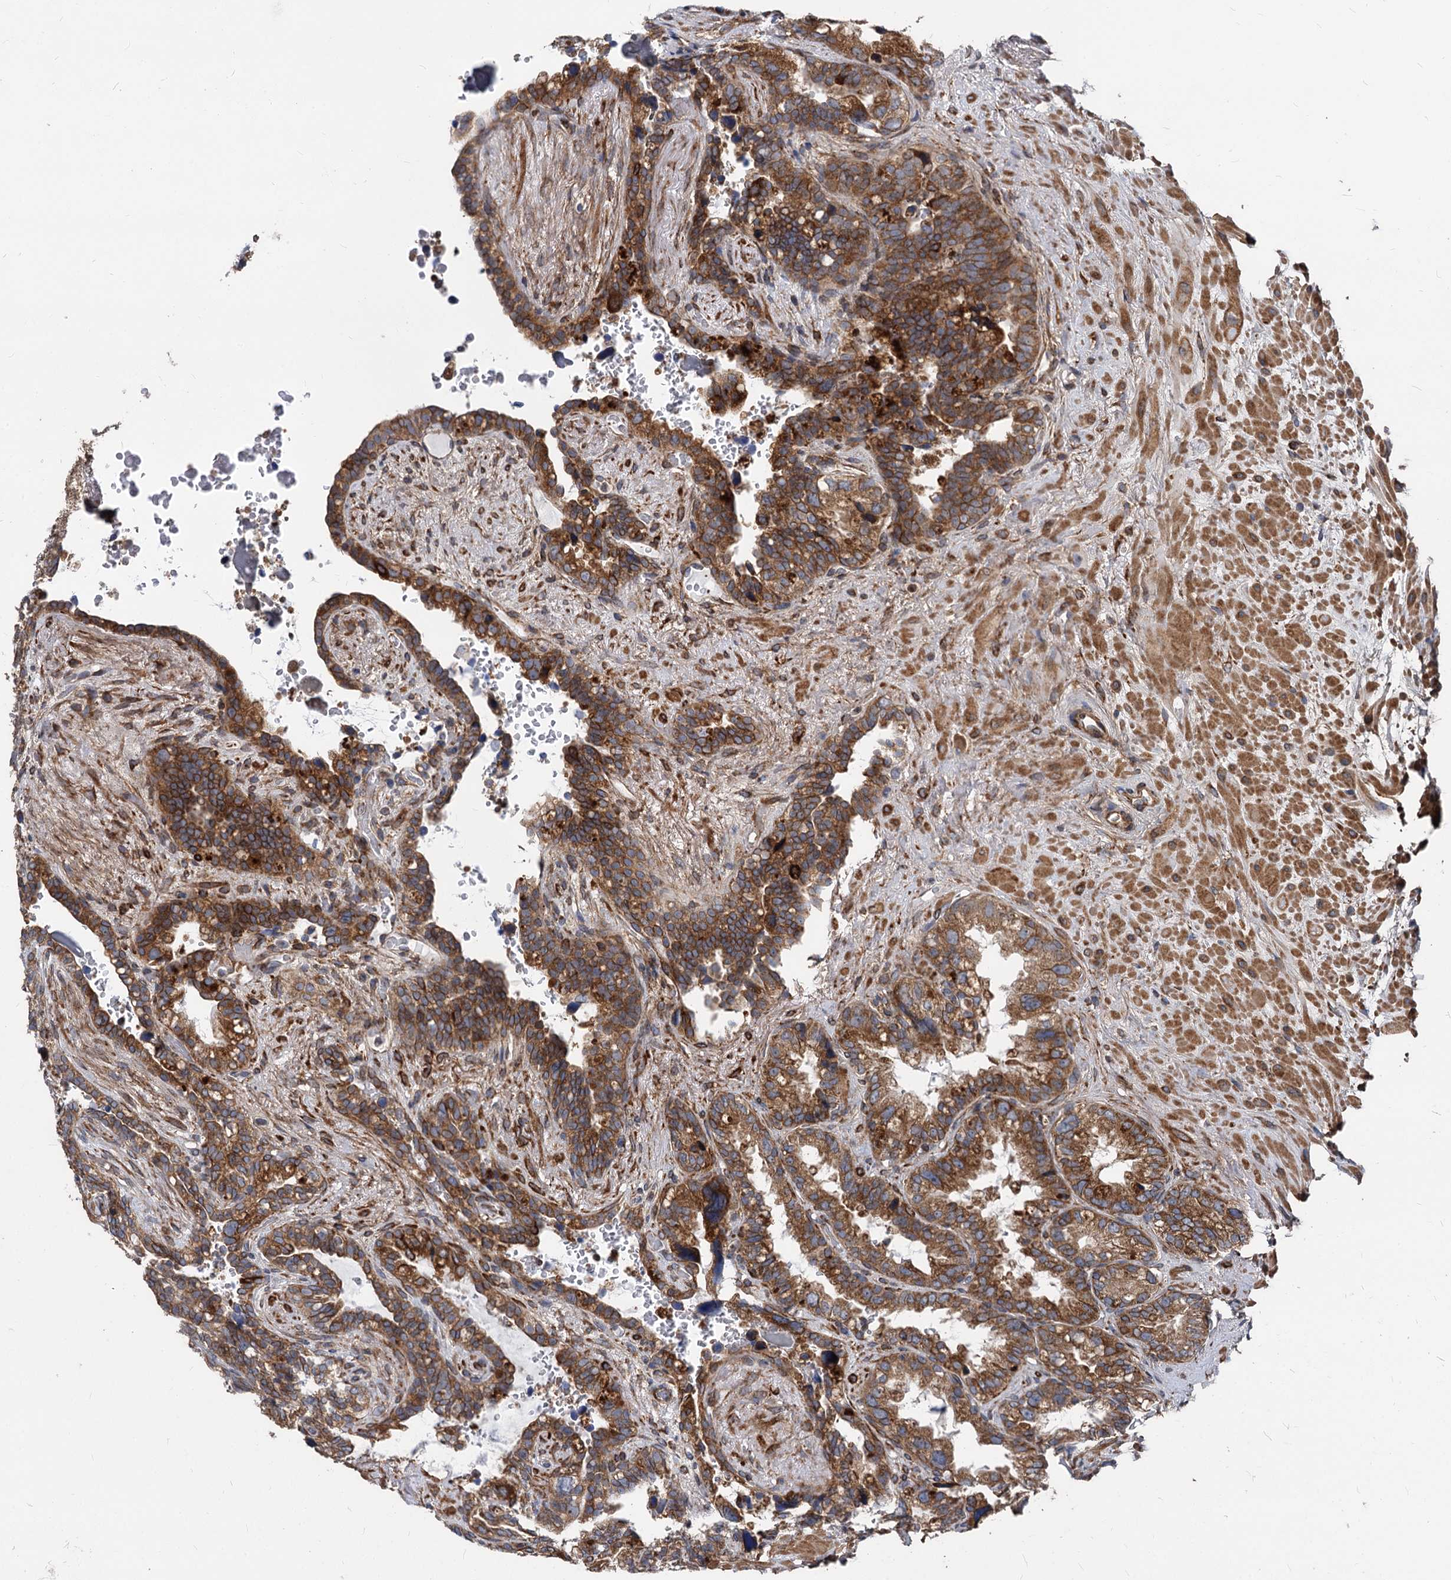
{"staining": {"intensity": "strong", "quantity": ">75%", "location": "cytoplasmic/membranous"}, "tissue": "seminal vesicle", "cell_type": "Glandular cells", "image_type": "normal", "snomed": [{"axis": "morphology", "description": "Normal tissue, NOS"}, {"axis": "topography", "description": "Seminal veicle"}], "caption": "Immunohistochemistry (IHC) staining of benign seminal vesicle, which displays high levels of strong cytoplasmic/membranous expression in about >75% of glandular cells indicating strong cytoplasmic/membranous protein positivity. The staining was performed using DAB (brown) for protein detection and nuclei were counterstained in hematoxylin (blue).", "gene": "STIM1", "patient": {"sex": "male", "age": 80}}